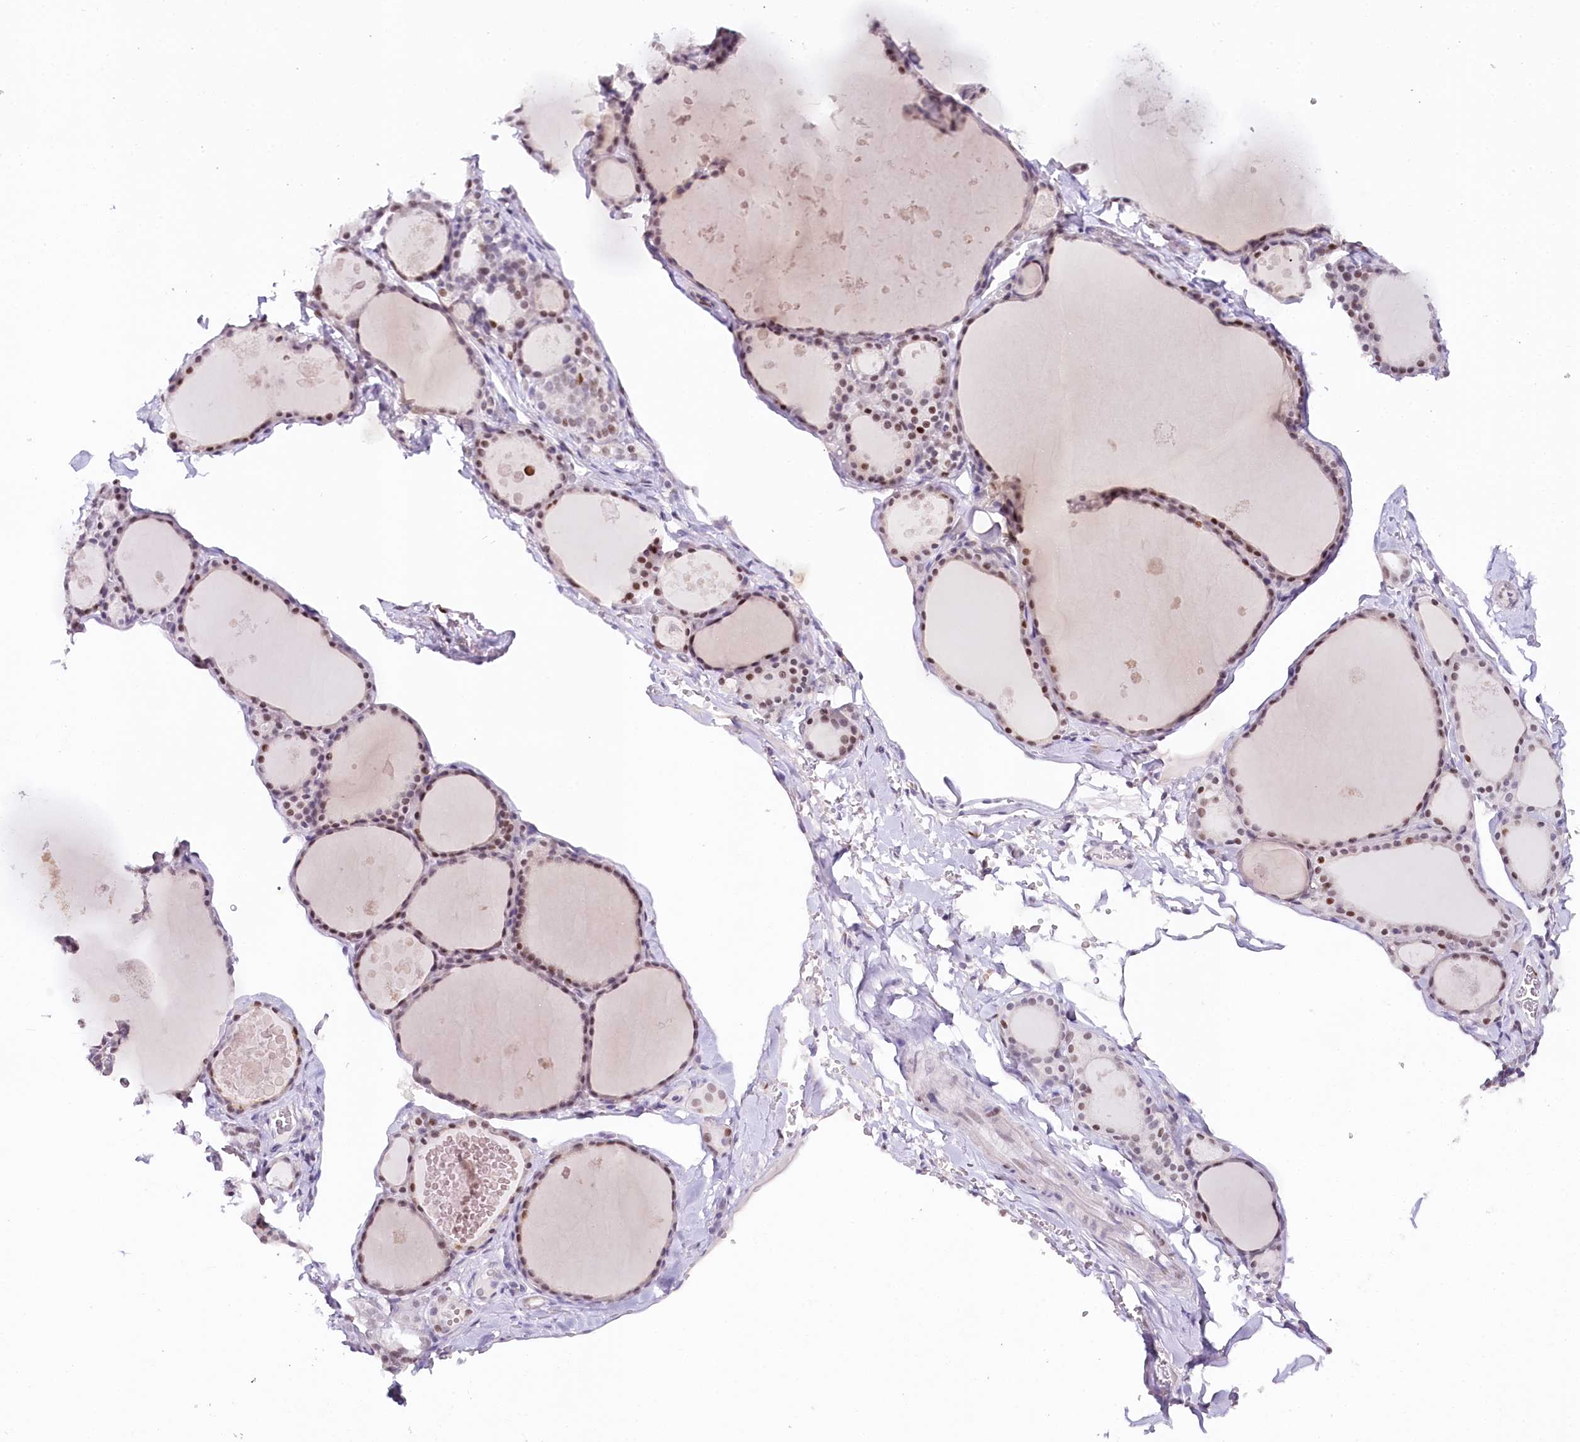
{"staining": {"intensity": "moderate", "quantity": "25%-75%", "location": "nuclear"}, "tissue": "thyroid gland", "cell_type": "Glandular cells", "image_type": "normal", "snomed": [{"axis": "morphology", "description": "Normal tissue, NOS"}, {"axis": "topography", "description": "Thyroid gland"}], "caption": "Immunohistochemical staining of unremarkable thyroid gland reveals medium levels of moderate nuclear expression in about 25%-75% of glandular cells.", "gene": "TP53", "patient": {"sex": "male", "age": 56}}